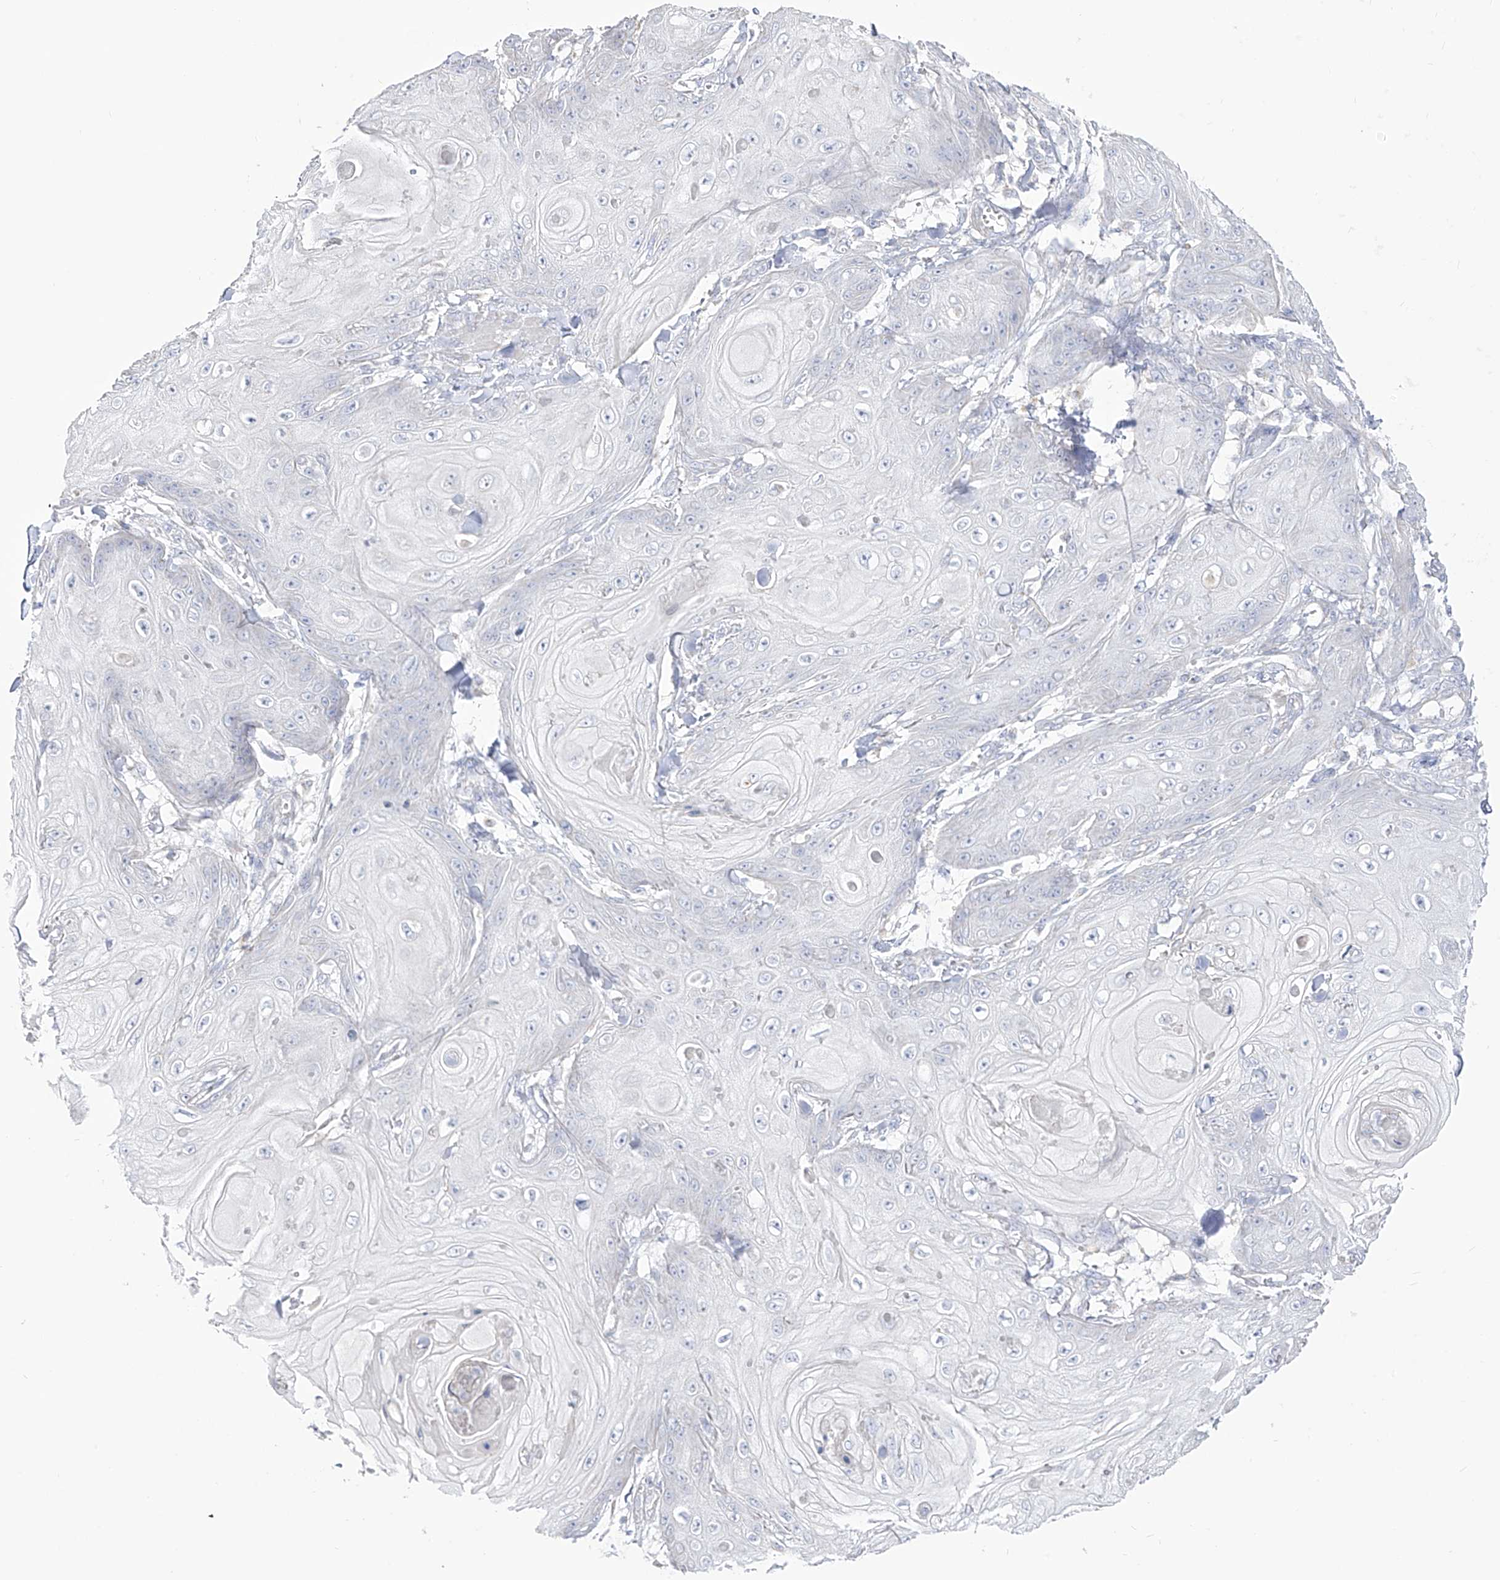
{"staining": {"intensity": "negative", "quantity": "none", "location": "none"}, "tissue": "skin cancer", "cell_type": "Tumor cells", "image_type": "cancer", "snomed": [{"axis": "morphology", "description": "Squamous cell carcinoma, NOS"}, {"axis": "topography", "description": "Skin"}], "caption": "There is no significant expression in tumor cells of squamous cell carcinoma (skin). Nuclei are stained in blue.", "gene": "RCHY1", "patient": {"sex": "male", "age": 74}}